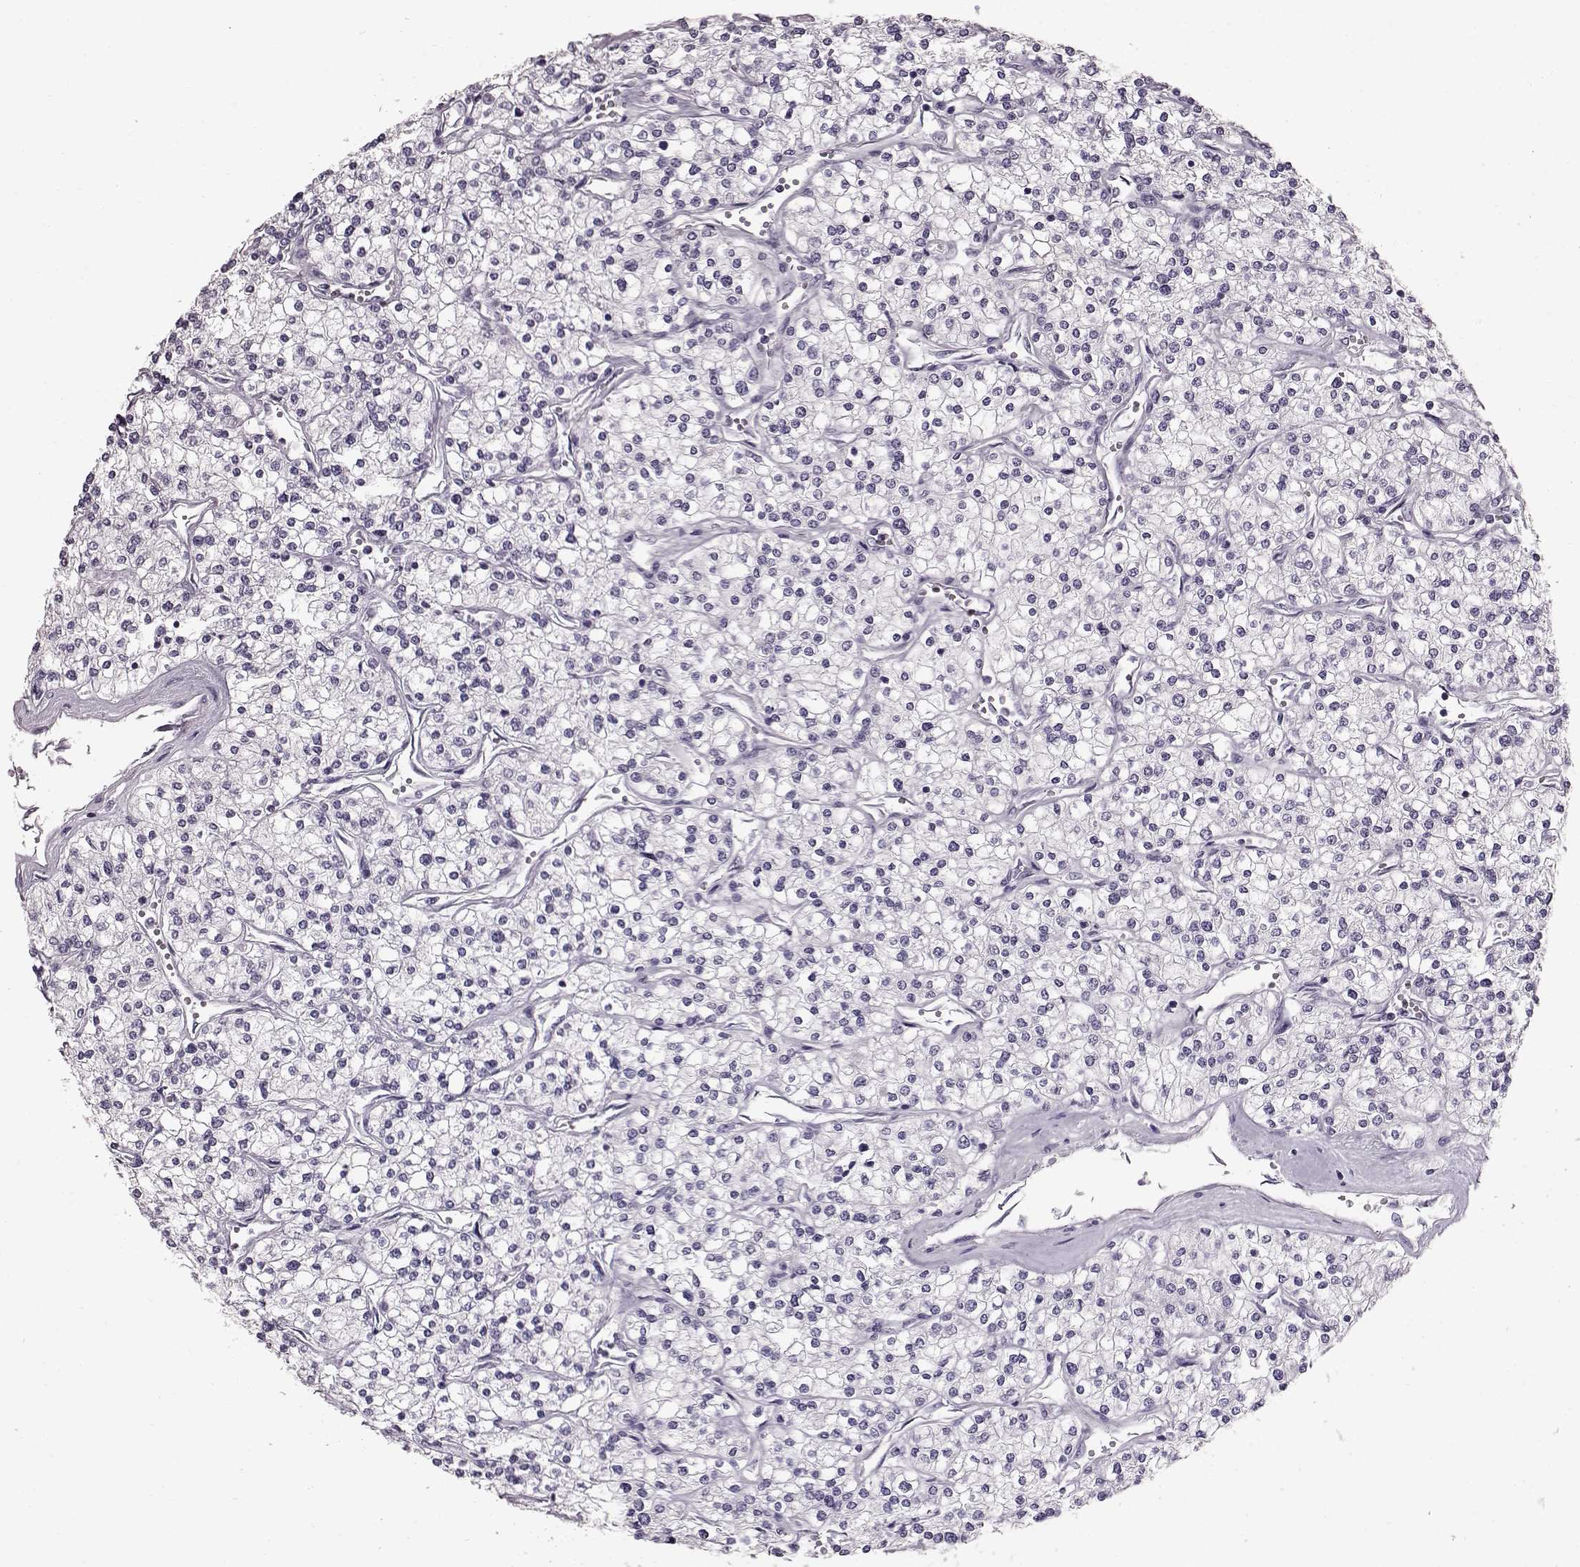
{"staining": {"intensity": "negative", "quantity": "none", "location": "none"}, "tissue": "renal cancer", "cell_type": "Tumor cells", "image_type": "cancer", "snomed": [{"axis": "morphology", "description": "Adenocarcinoma, NOS"}, {"axis": "topography", "description": "Kidney"}], "caption": "Immunohistochemical staining of human renal adenocarcinoma demonstrates no significant staining in tumor cells. (Immunohistochemistry (ihc), brightfield microscopy, high magnification).", "gene": "TCHHL1", "patient": {"sex": "male", "age": 80}}